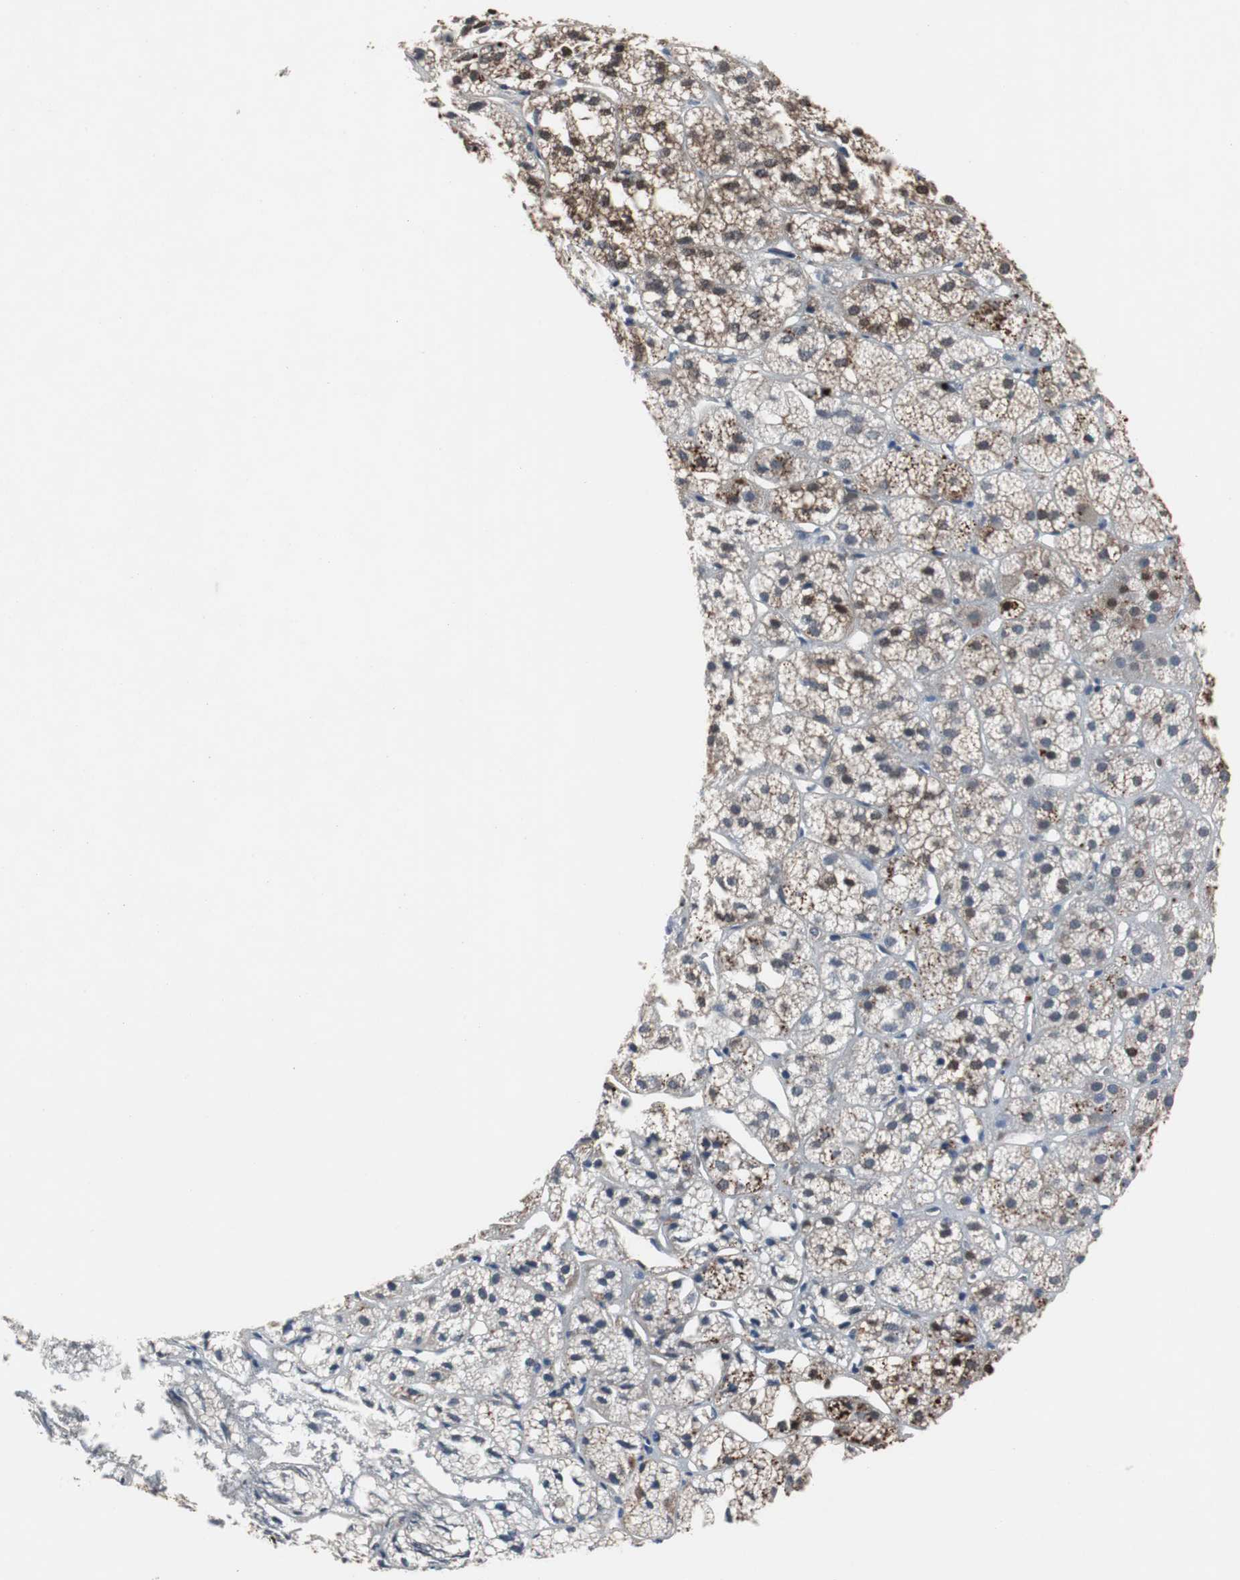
{"staining": {"intensity": "strong", "quantity": ">75%", "location": "cytoplasmic/membranous,nuclear"}, "tissue": "adrenal gland", "cell_type": "Glandular cells", "image_type": "normal", "snomed": [{"axis": "morphology", "description": "Normal tissue, NOS"}, {"axis": "topography", "description": "Adrenal gland"}], "caption": "Protein staining reveals strong cytoplasmic/membranous,nuclear expression in approximately >75% of glandular cells in unremarkable adrenal gland.", "gene": "CALB2", "patient": {"sex": "female", "age": 71}}